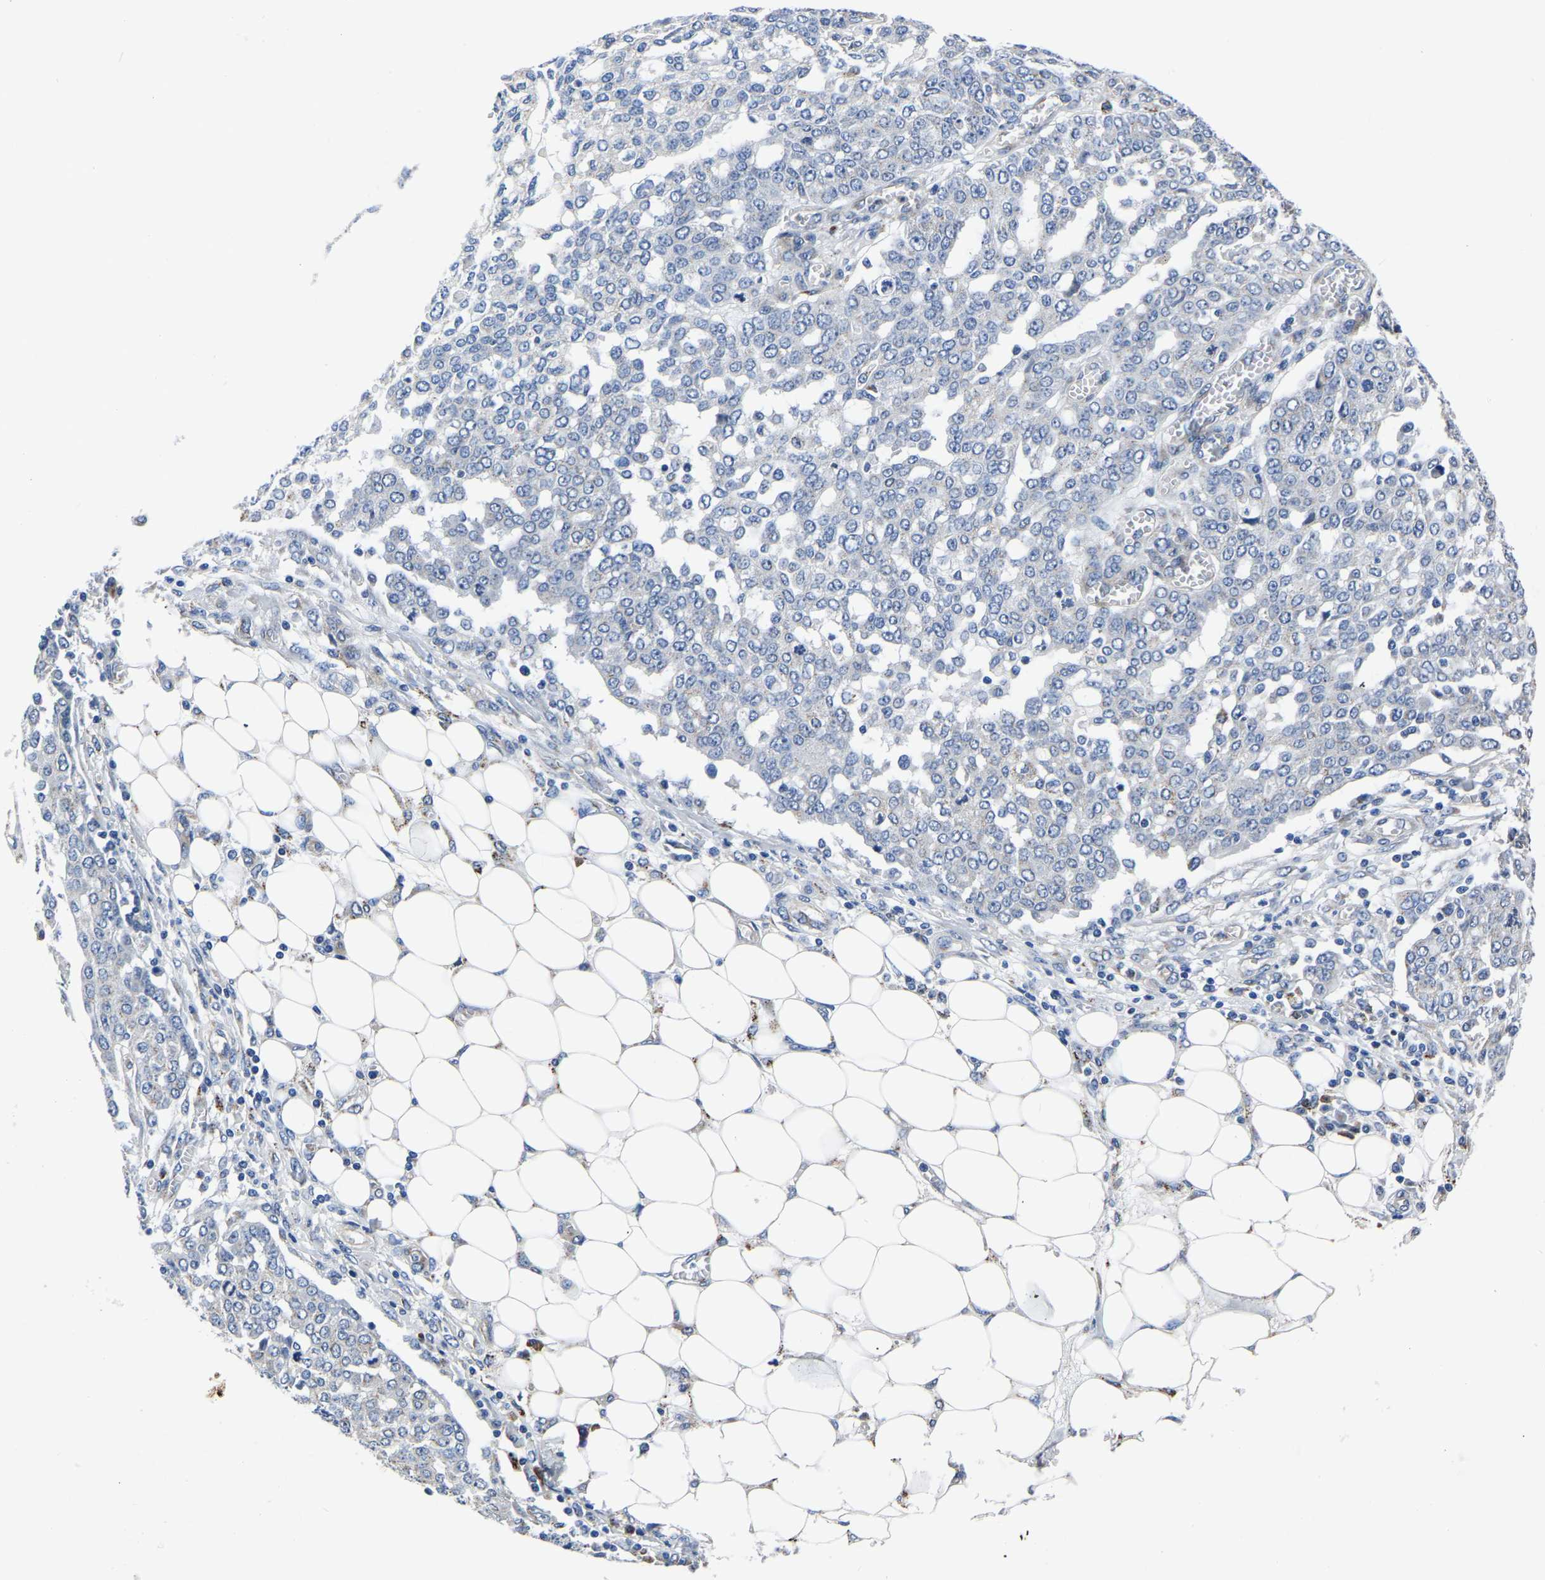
{"staining": {"intensity": "negative", "quantity": "none", "location": "none"}, "tissue": "ovarian cancer", "cell_type": "Tumor cells", "image_type": "cancer", "snomed": [{"axis": "morphology", "description": "Cystadenocarcinoma, serous, NOS"}, {"axis": "topography", "description": "Soft tissue"}, {"axis": "topography", "description": "Ovary"}], "caption": "High magnification brightfield microscopy of ovarian cancer stained with DAB (3,3'-diaminobenzidine) (brown) and counterstained with hematoxylin (blue): tumor cells show no significant staining.", "gene": "PDLIM7", "patient": {"sex": "female", "age": 57}}